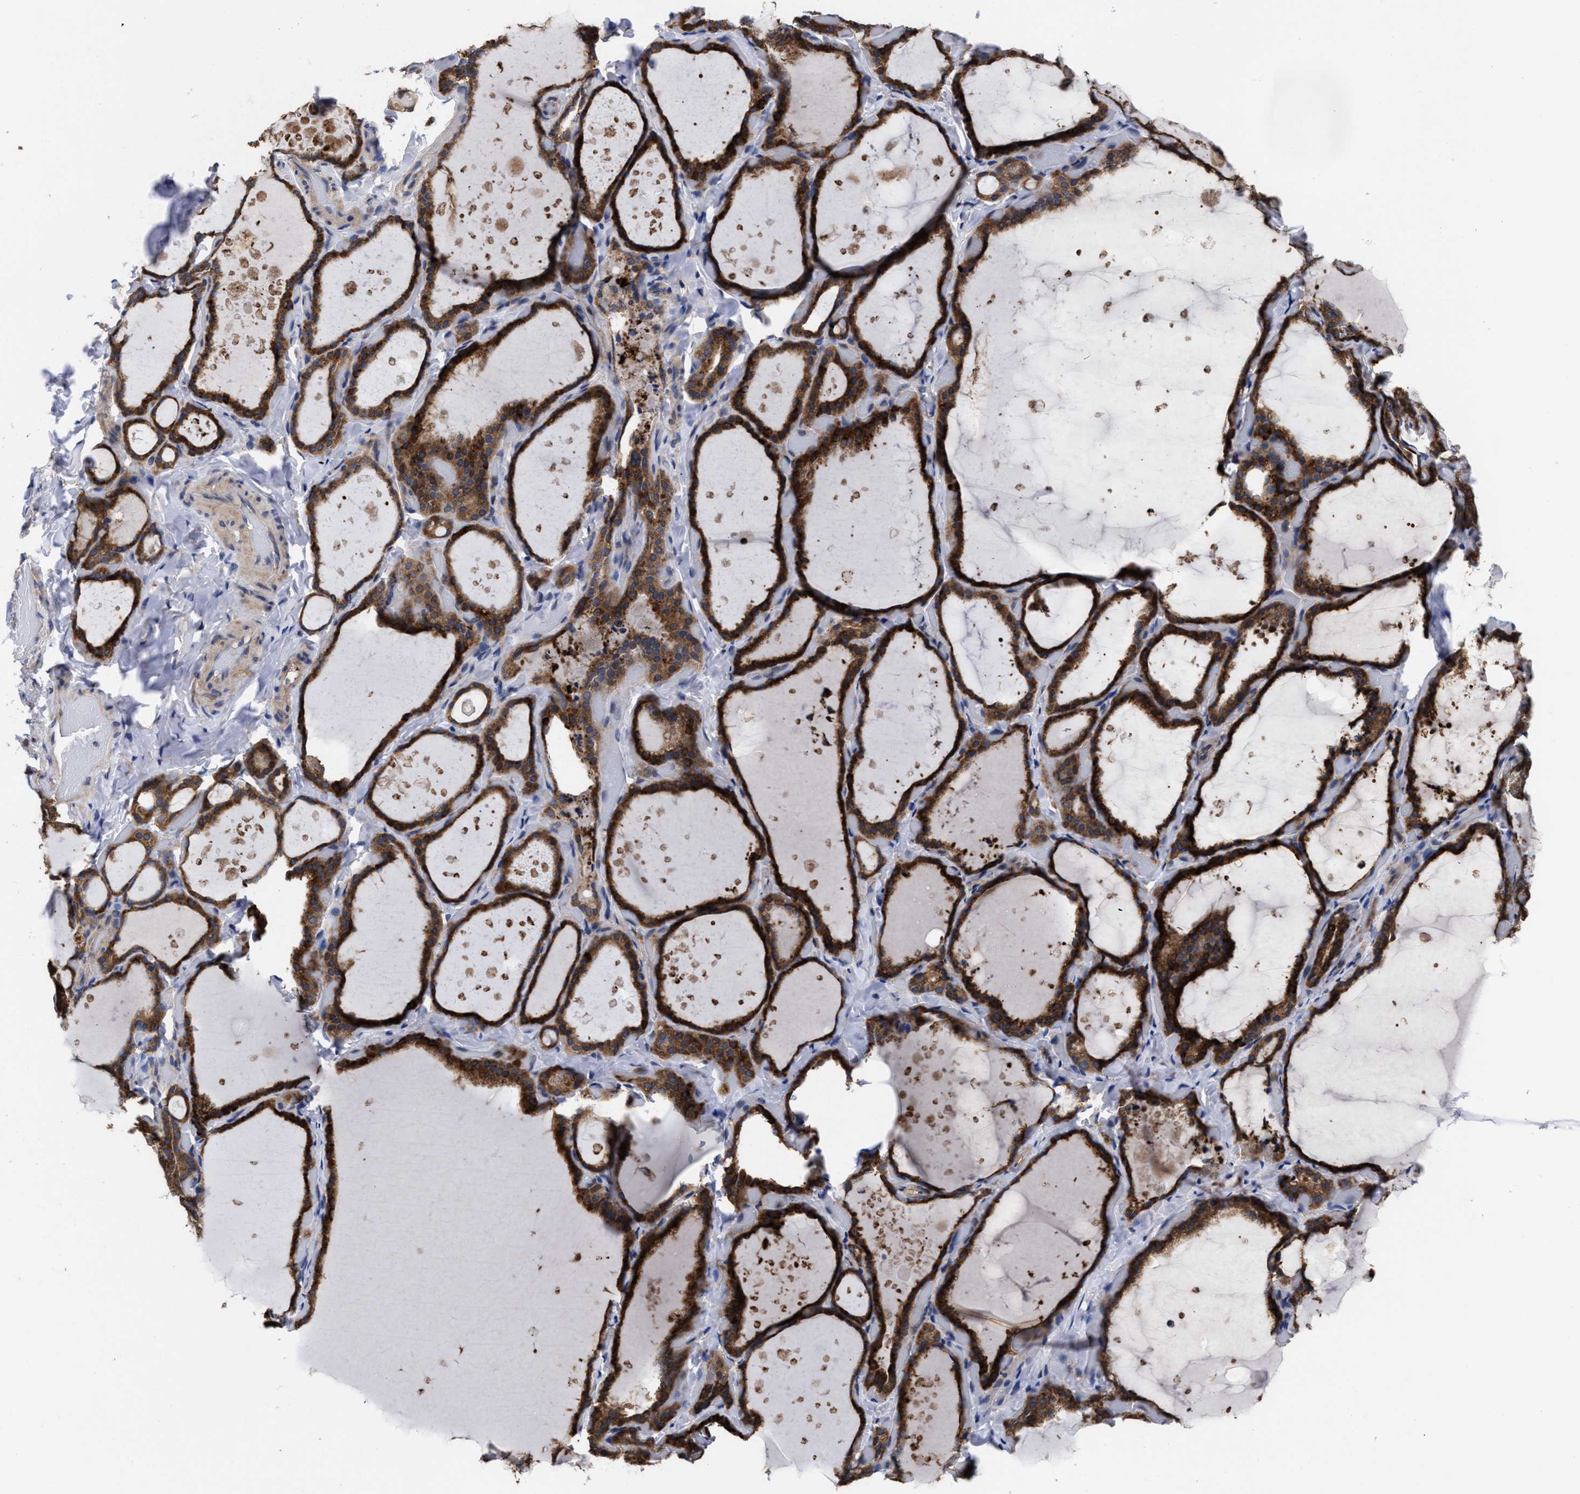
{"staining": {"intensity": "strong", "quantity": ">75%", "location": "cytoplasmic/membranous"}, "tissue": "thyroid gland", "cell_type": "Glandular cells", "image_type": "normal", "snomed": [{"axis": "morphology", "description": "Normal tissue, NOS"}, {"axis": "topography", "description": "Thyroid gland"}], "caption": "An immunohistochemistry image of unremarkable tissue is shown. Protein staining in brown highlights strong cytoplasmic/membranous positivity in thyroid gland within glandular cells.", "gene": "TXNDC17", "patient": {"sex": "female", "age": 44}}